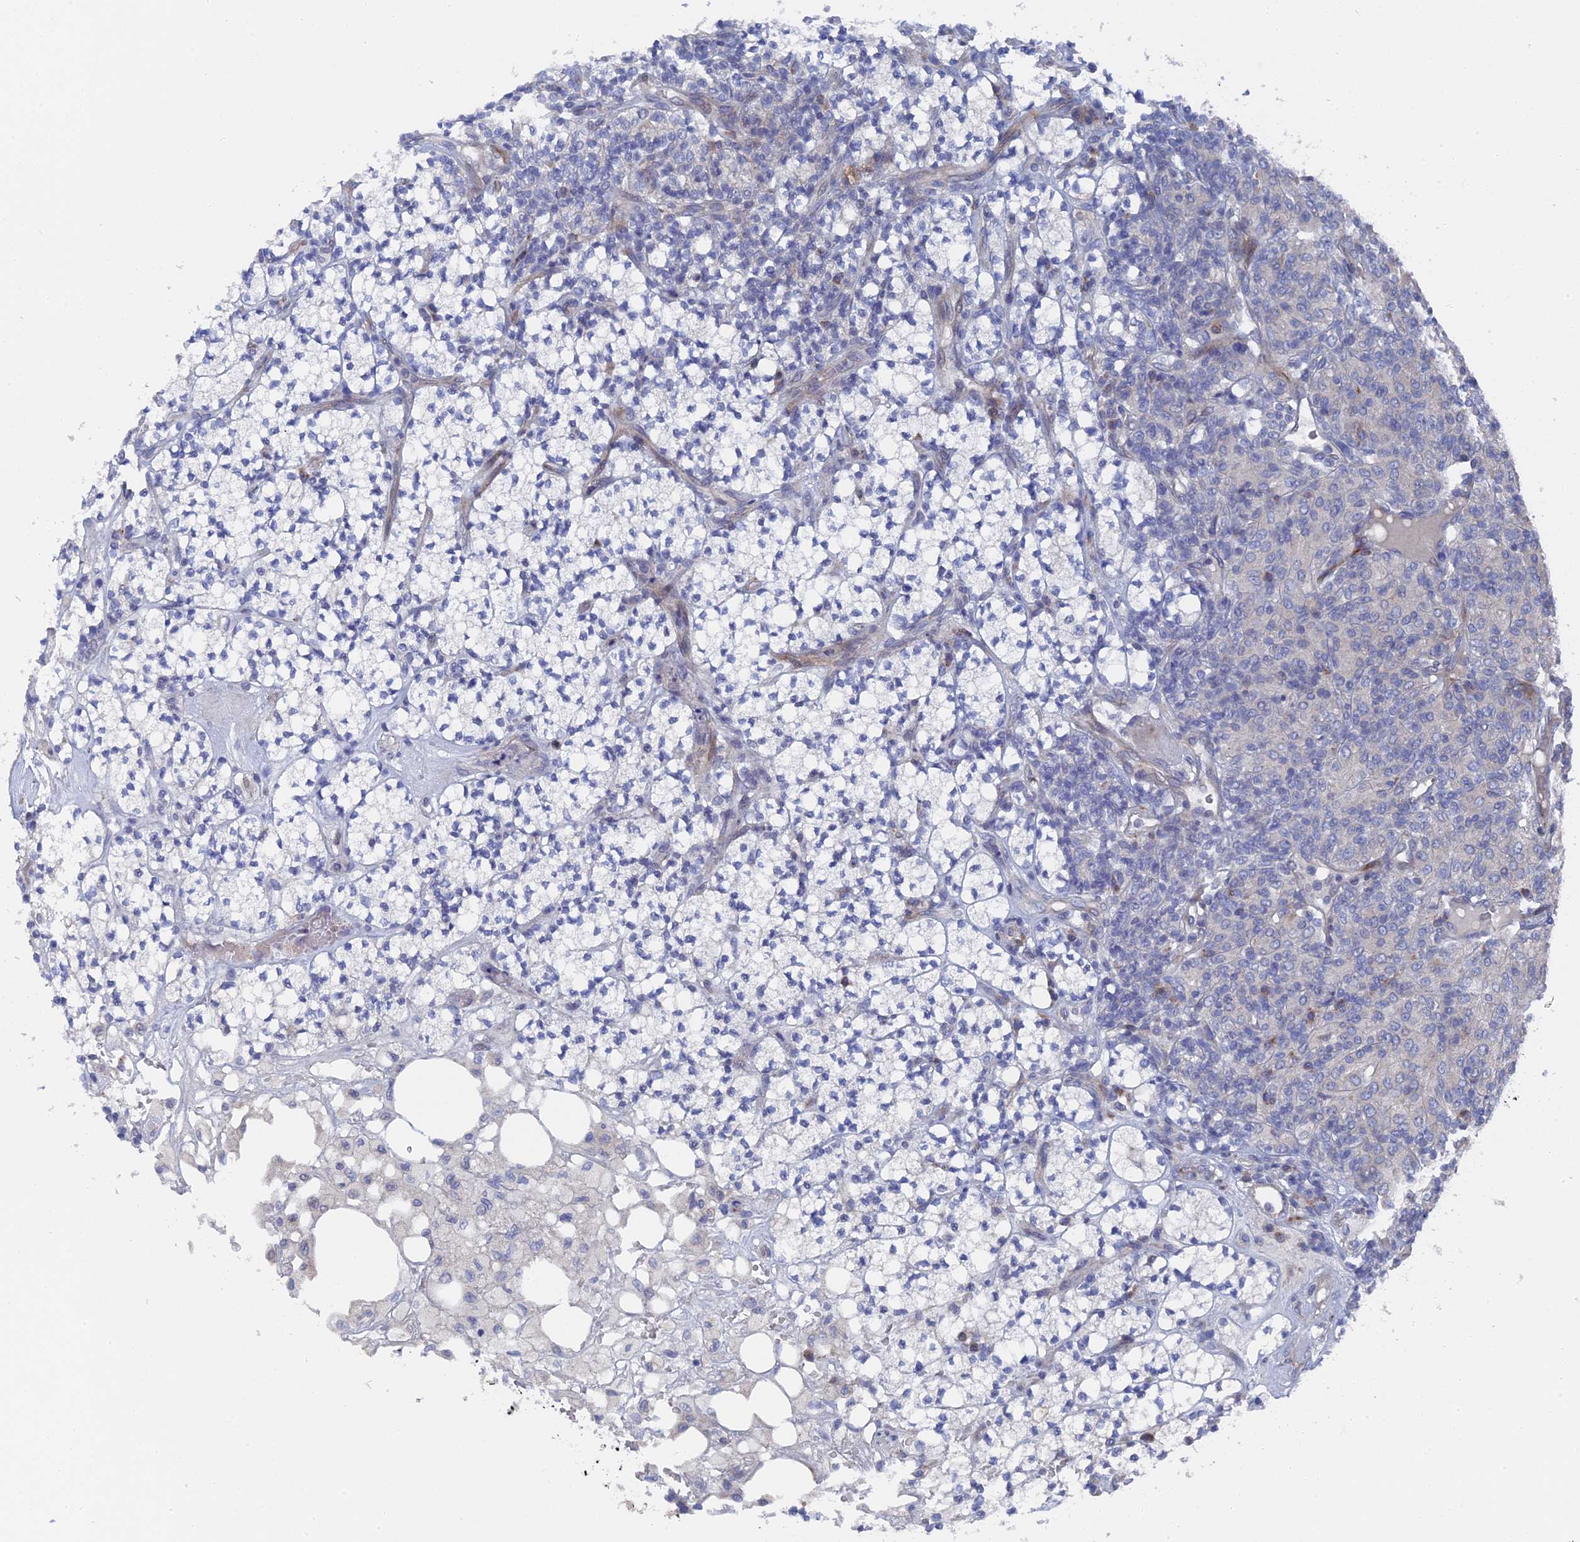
{"staining": {"intensity": "negative", "quantity": "none", "location": "none"}, "tissue": "renal cancer", "cell_type": "Tumor cells", "image_type": "cancer", "snomed": [{"axis": "morphology", "description": "Adenocarcinoma, NOS"}, {"axis": "topography", "description": "Kidney"}], "caption": "Image shows no significant protein positivity in tumor cells of renal adenocarcinoma.", "gene": "TMEM161A", "patient": {"sex": "male", "age": 77}}